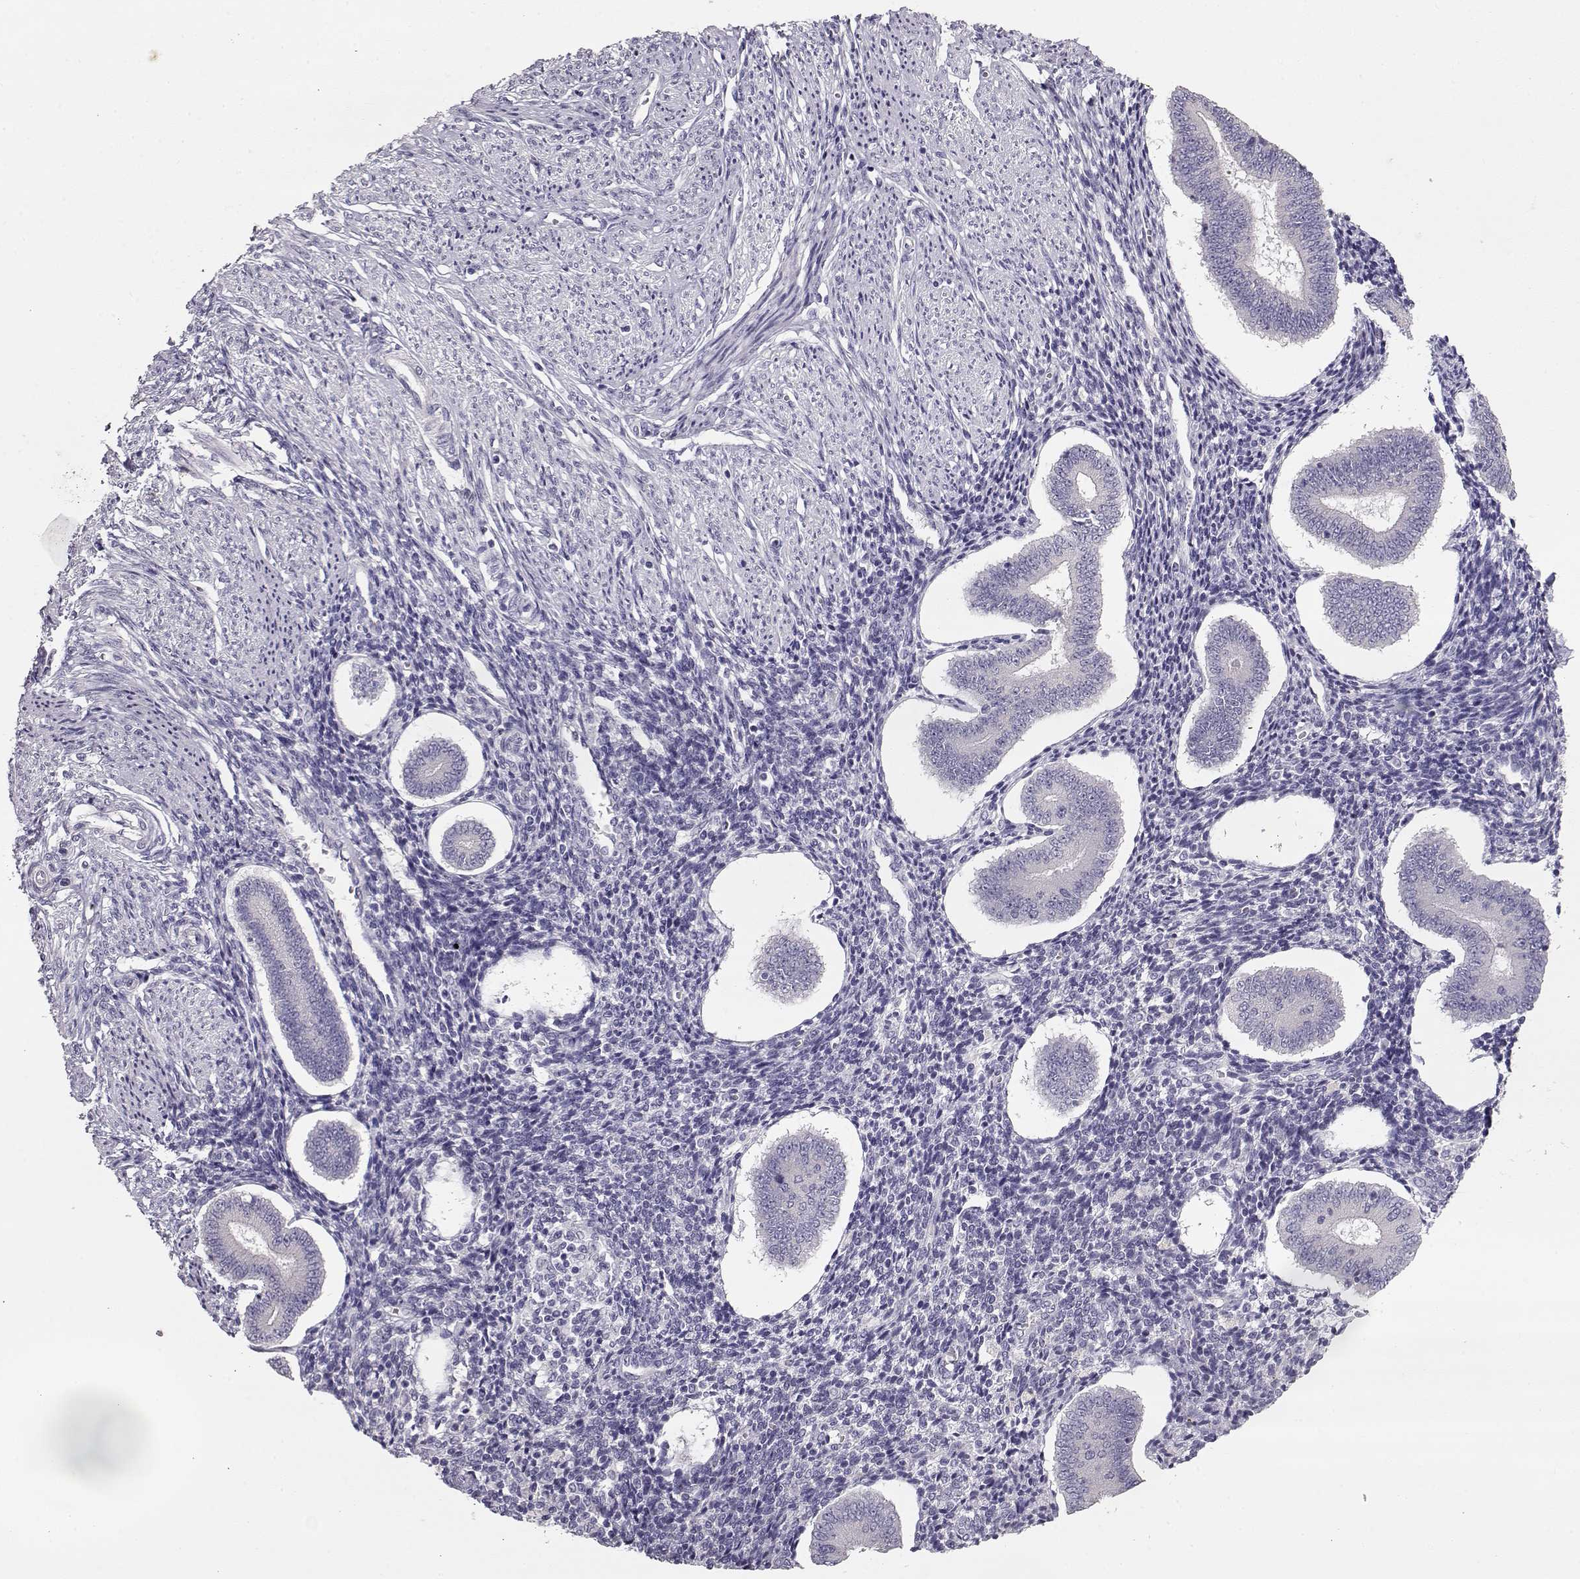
{"staining": {"intensity": "negative", "quantity": "none", "location": "none"}, "tissue": "endometrium", "cell_type": "Cells in endometrial stroma", "image_type": "normal", "snomed": [{"axis": "morphology", "description": "Normal tissue, NOS"}, {"axis": "topography", "description": "Endometrium"}], "caption": "DAB immunohistochemical staining of benign human endometrium demonstrates no significant staining in cells in endometrial stroma.", "gene": "GLIPR1L2", "patient": {"sex": "female", "age": 40}}